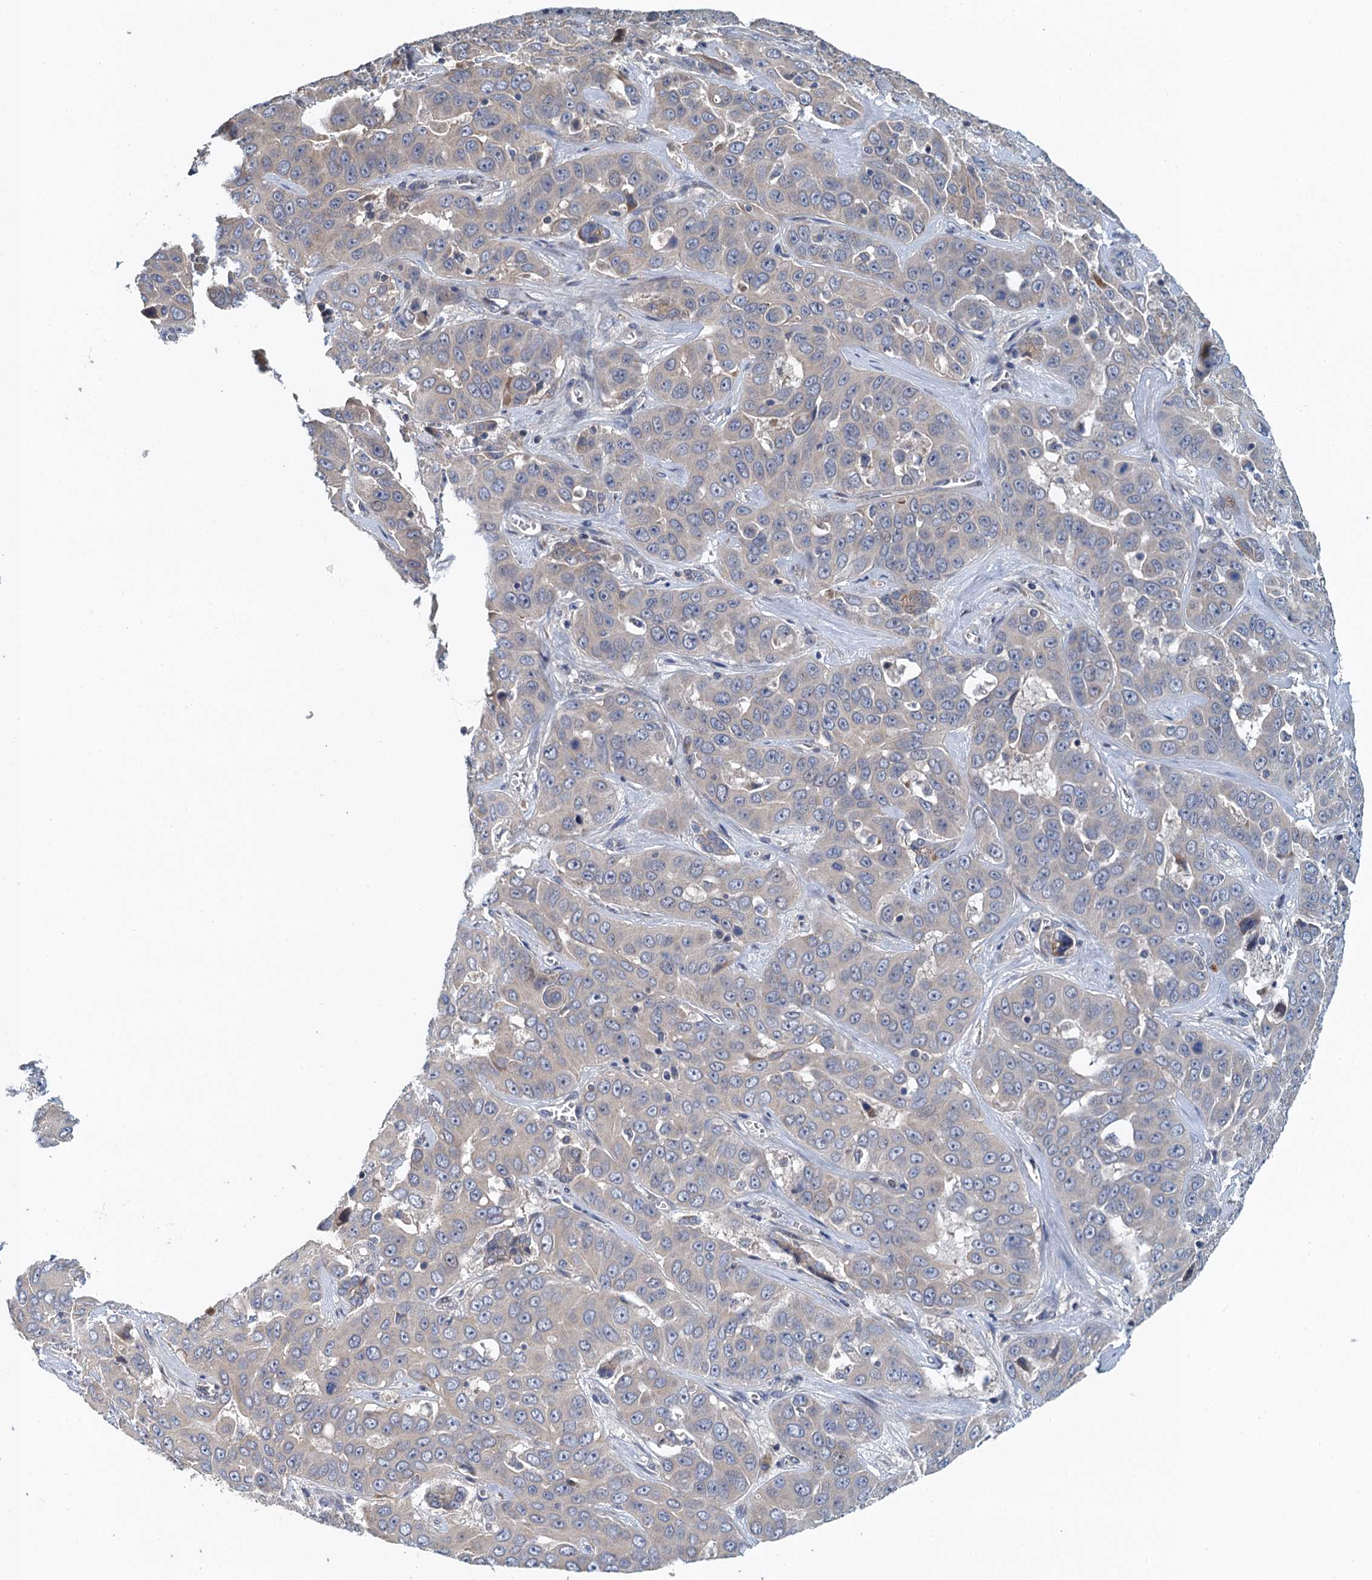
{"staining": {"intensity": "negative", "quantity": "none", "location": "none"}, "tissue": "liver cancer", "cell_type": "Tumor cells", "image_type": "cancer", "snomed": [{"axis": "morphology", "description": "Cholangiocarcinoma"}, {"axis": "topography", "description": "Liver"}], "caption": "An image of liver cancer stained for a protein reveals no brown staining in tumor cells.", "gene": "MDM1", "patient": {"sex": "female", "age": 52}}